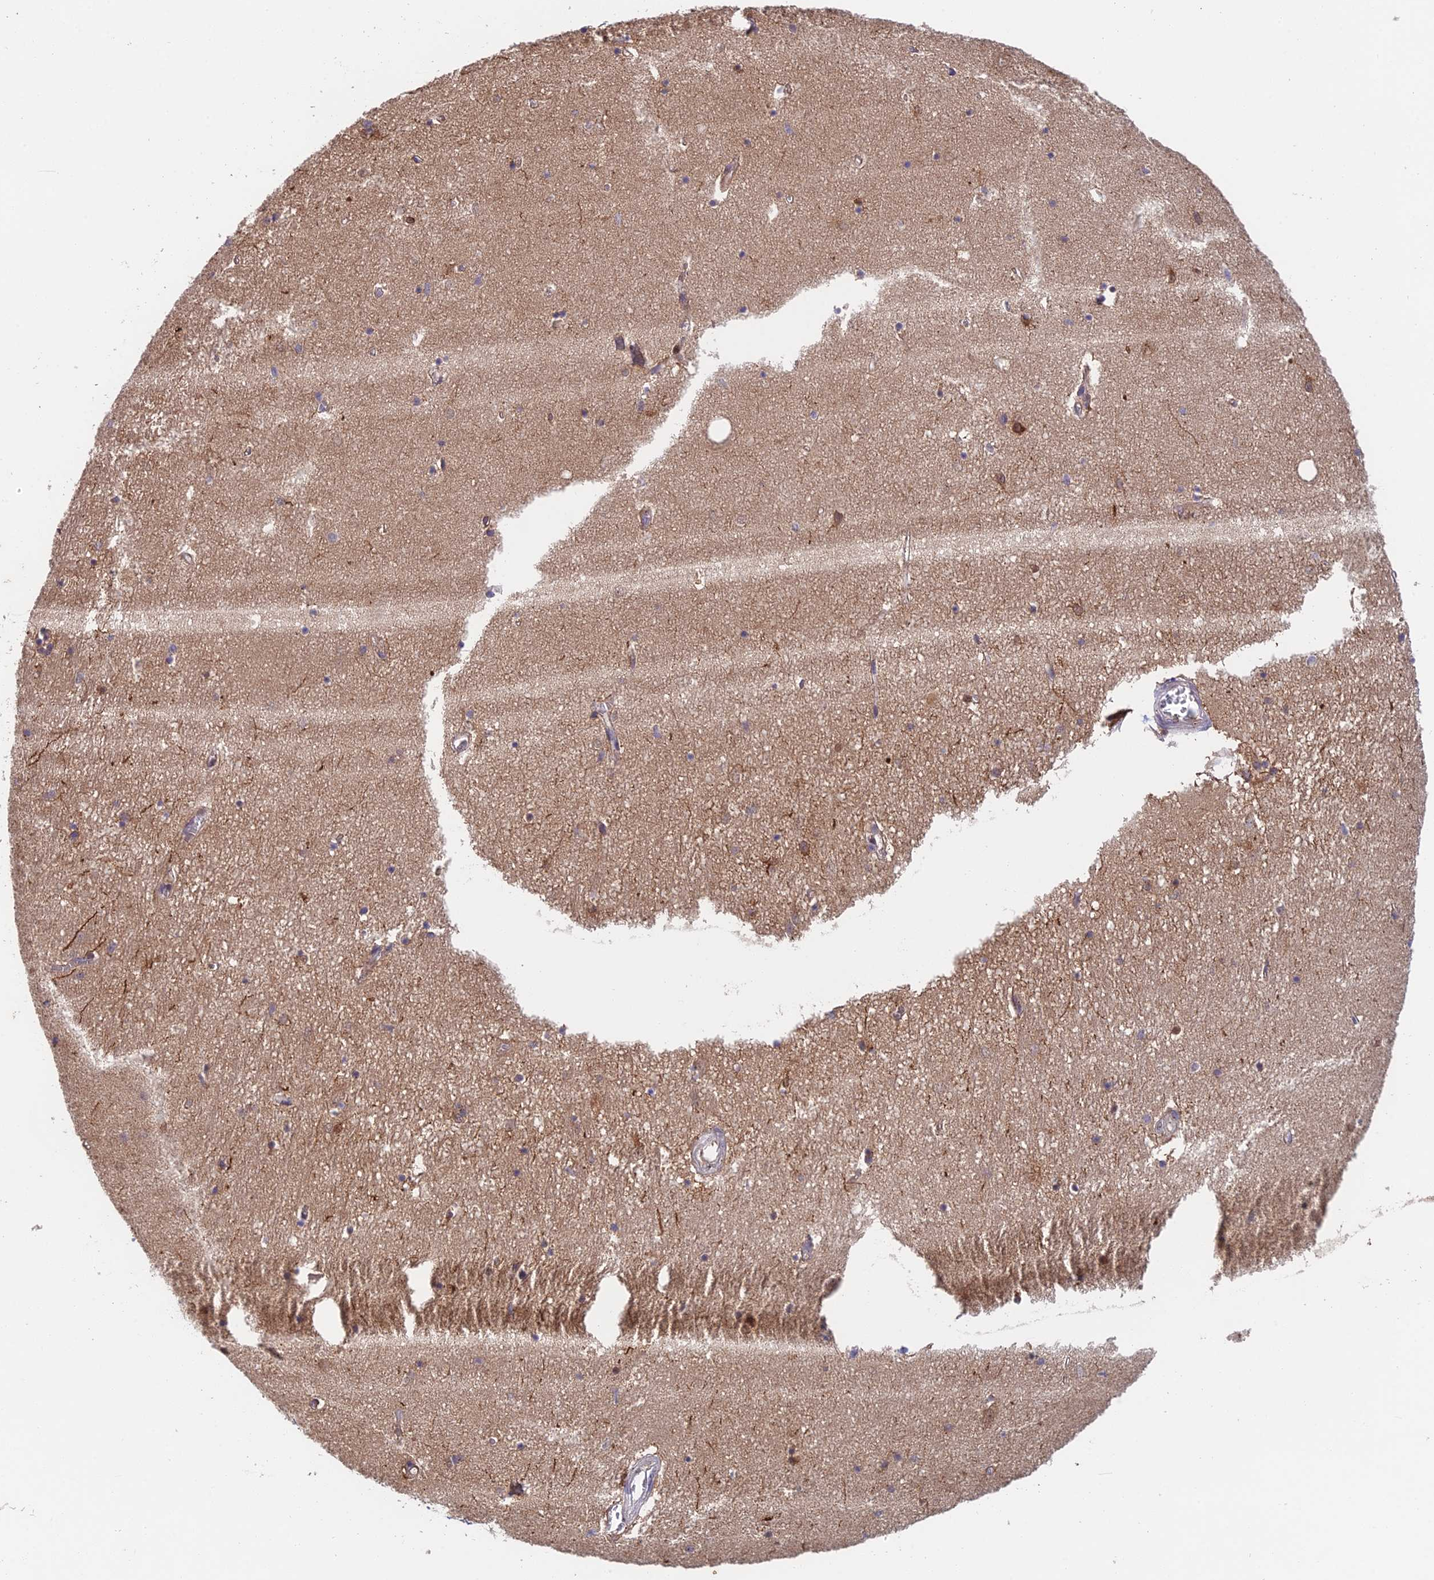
{"staining": {"intensity": "strong", "quantity": "<25%", "location": "cytoplasmic/membranous"}, "tissue": "hippocampus", "cell_type": "Glial cells", "image_type": "normal", "snomed": [{"axis": "morphology", "description": "Normal tissue, NOS"}, {"axis": "topography", "description": "Hippocampus"}], "caption": "Immunohistochemical staining of unremarkable hippocampus exhibits <25% levels of strong cytoplasmic/membranous protein staining in approximately <25% of glial cells. (IHC, brightfield microscopy, high magnification).", "gene": "MRPL17", "patient": {"sex": "female", "age": 64}}